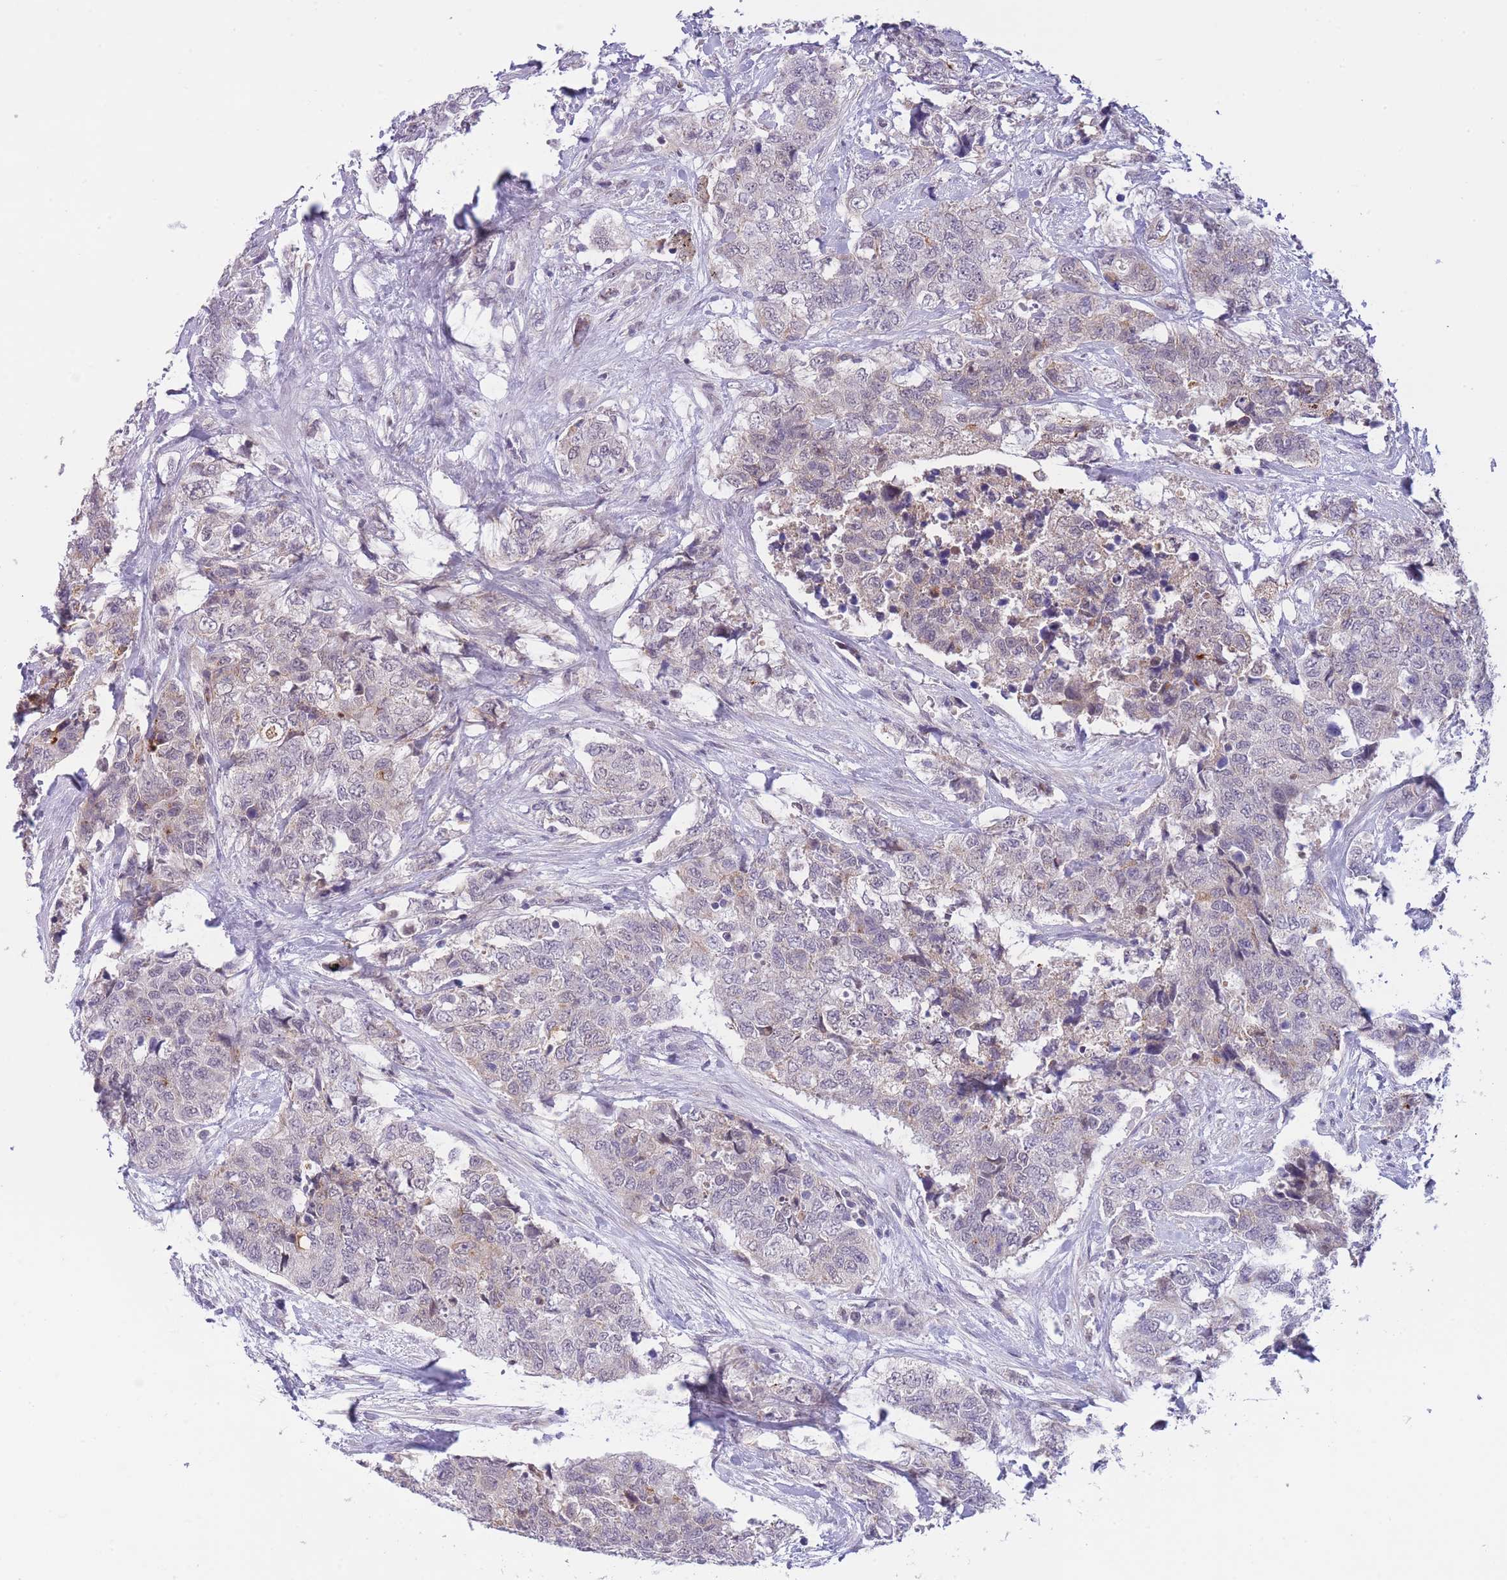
{"staining": {"intensity": "negative", "quantity": "none", "location": "none"}, "tissue": "urothelial cancer", "cell_type": "Tumor cells", "image_type": "cancer", "snomed": [{"axis": "morphology", "description": "Urothelial carcinoma, High grade"}, {"axis": "topography", "description": "Urinary bladder"}], "caption": "High power microscopy image of an immunohistochemistry image of urothelial cancer, revealing no significant expression in tumor cells.", "gene": "GOLGA6L25", "patient": {"sex": "female", "age": 78}}